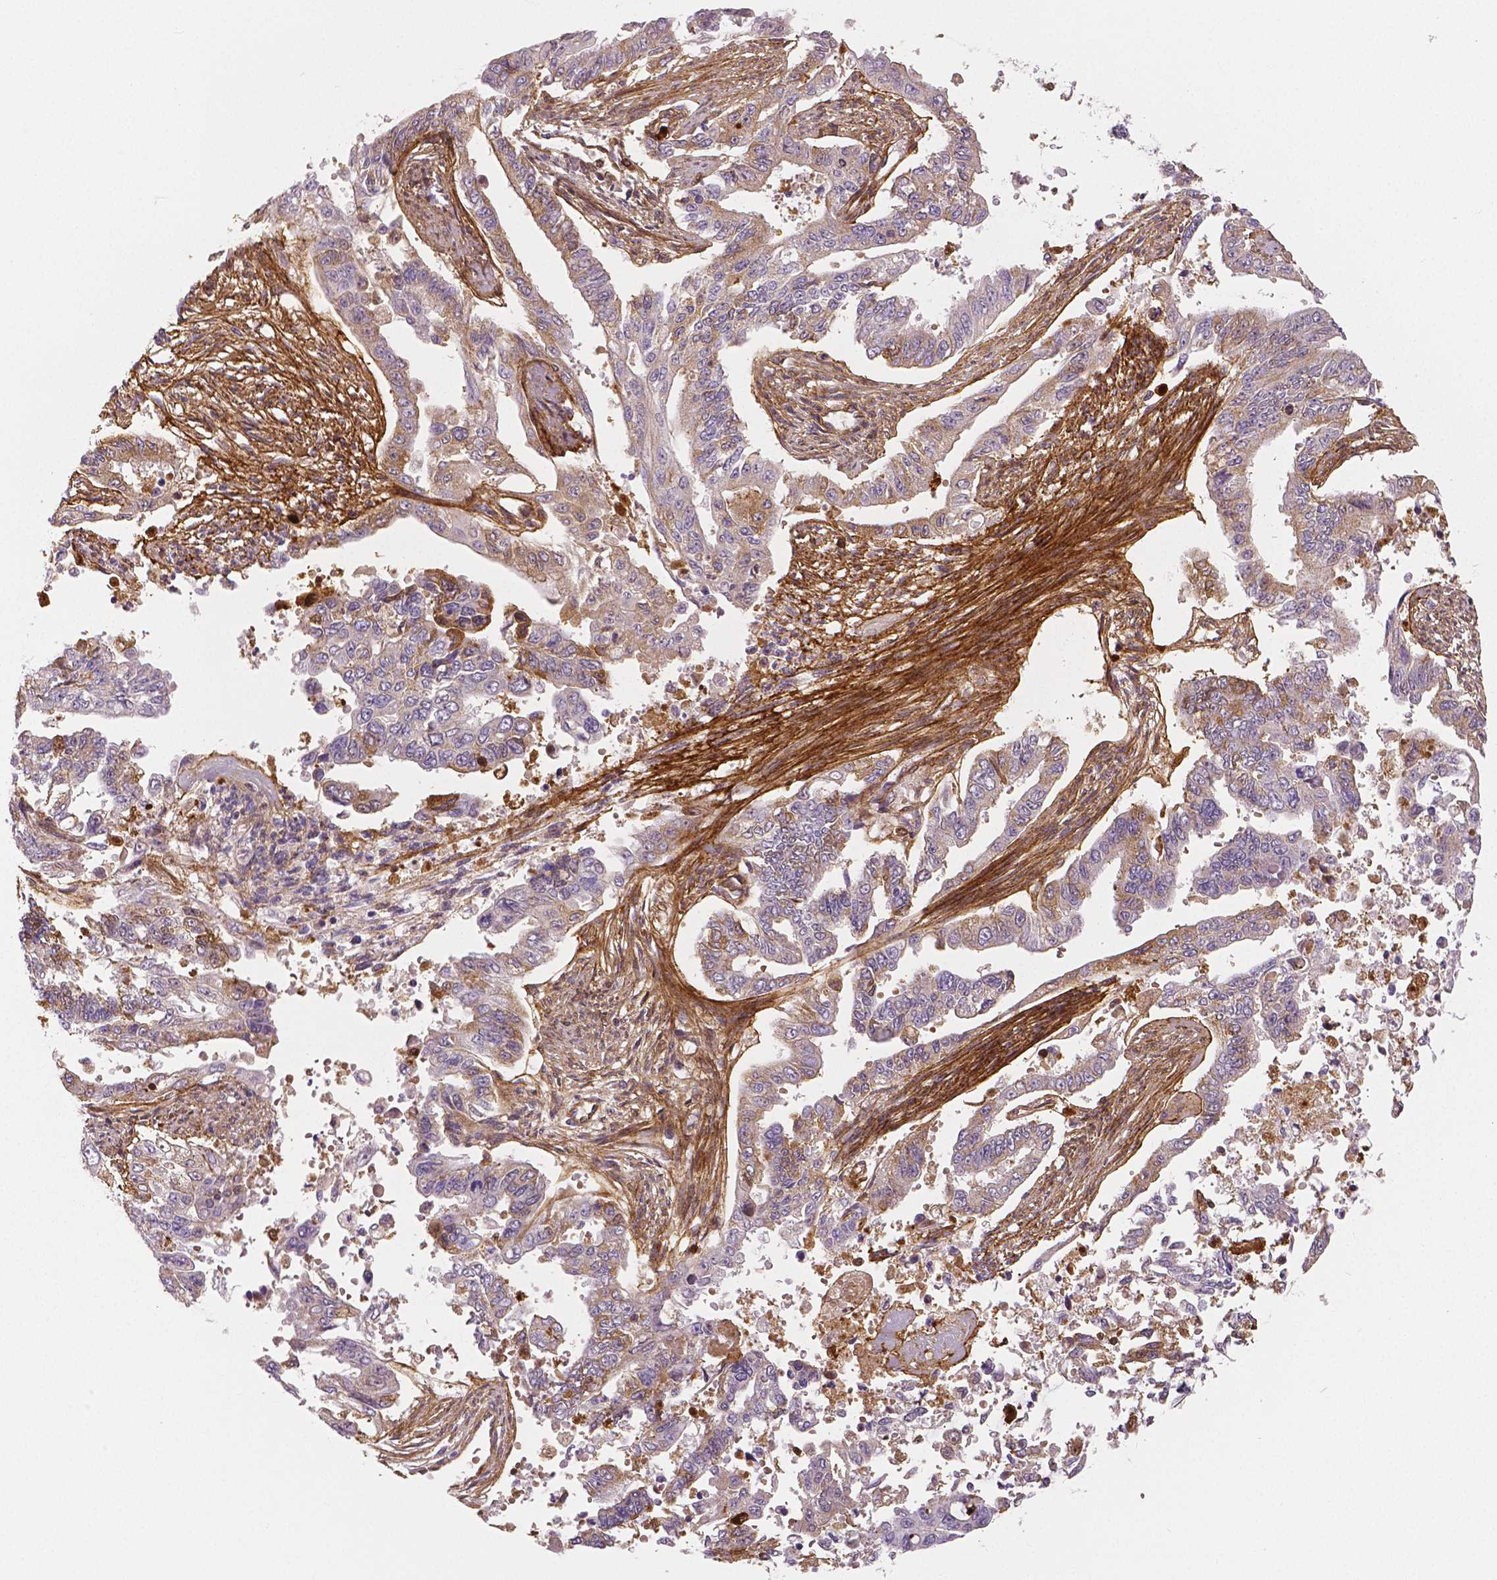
{"staining": {"intensity": "weak", "quantity": "<25%", "location": "cytoplasmic/membranous"}, "tissue": "endometrial cancer", "cell_type": "Tumor cells", "image_type": "cancer", "snomed": [{"axis": "morphology", "description": "Adenocarcinoma, NOS"}, {"axis": "topography", "description": "Uterus"}], "caption": "Adenocarcinoma (endometrial) was stained to show a protein in brown. There is no significant staining in tumor cells.", "gene": "FLT1", "patient": {"sex": "female", "age": 59}}